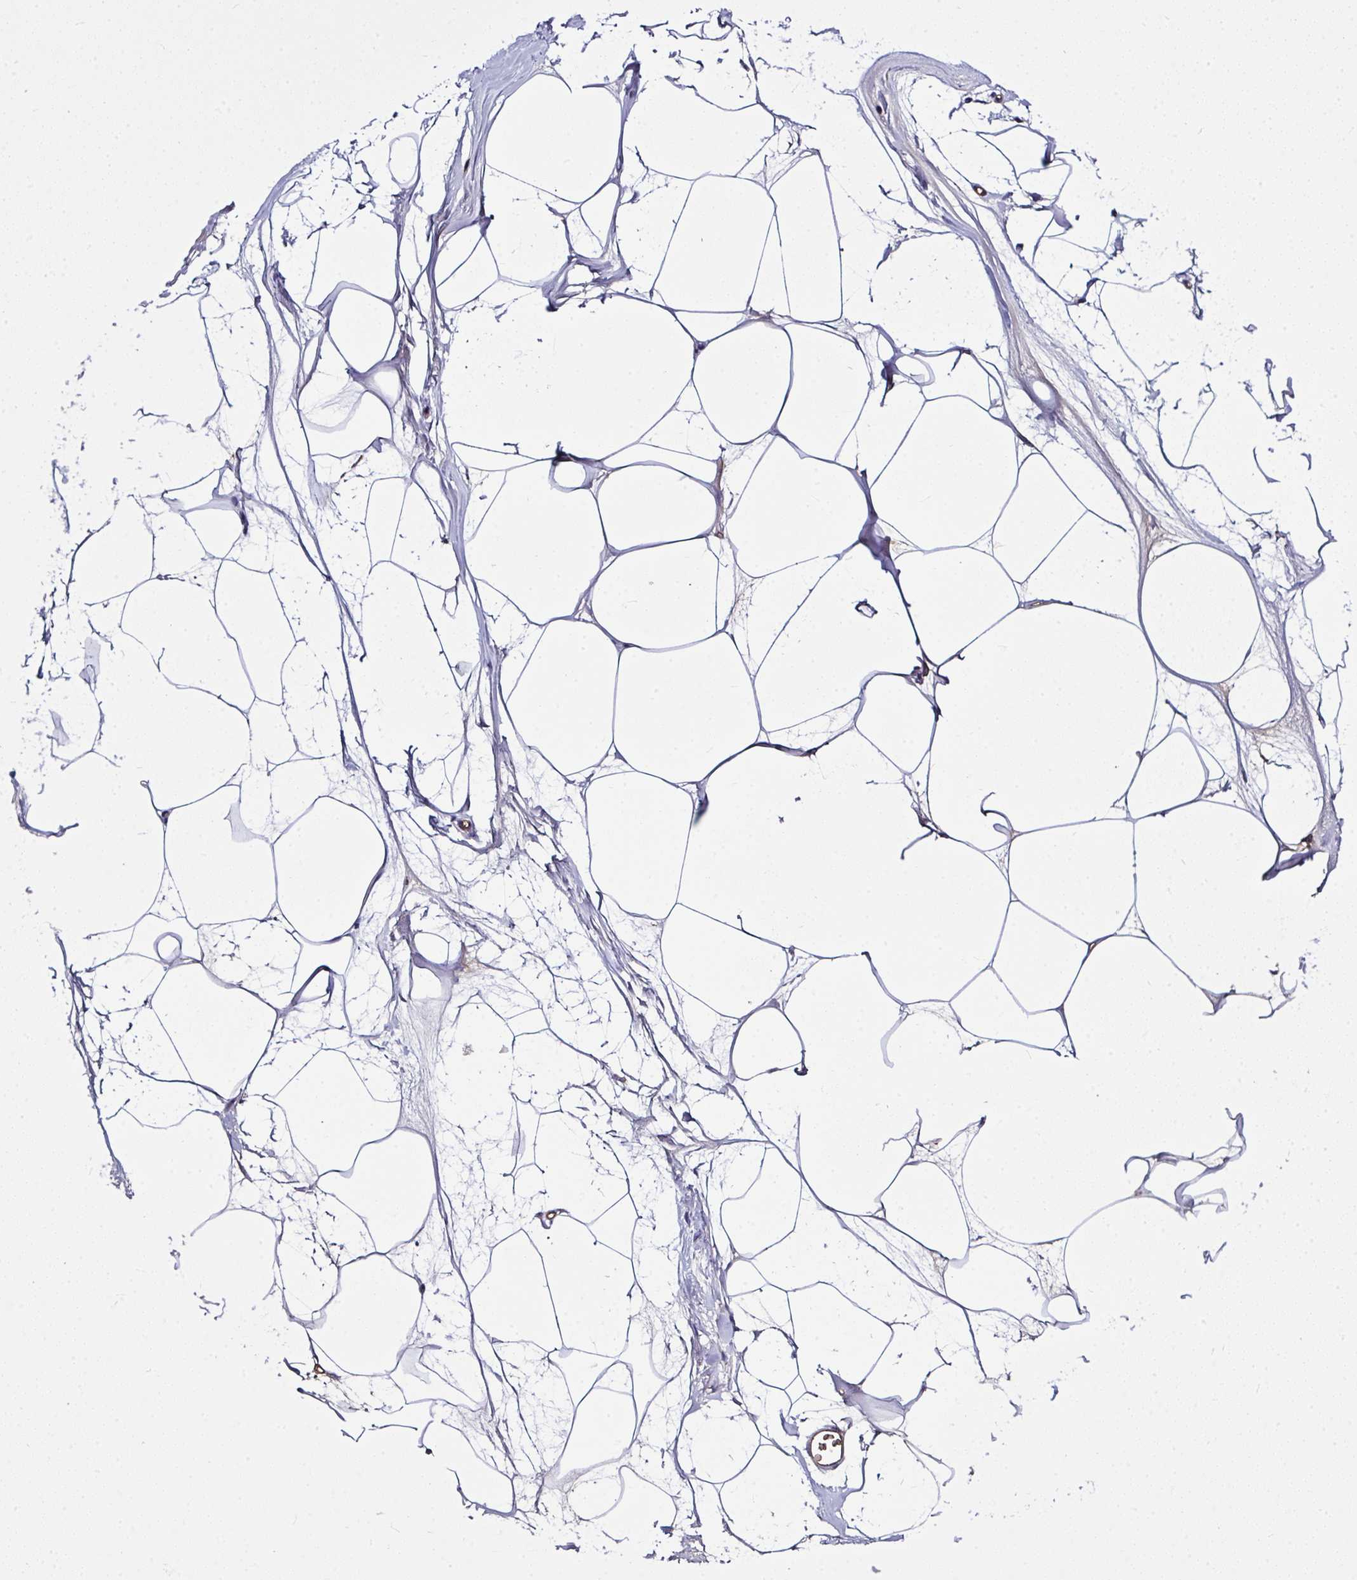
{"staining": {"intensity": "negative", "quantity": "none", "location": "none"}, "tissue": "breast", "cell_type": "Adipocytes", "image_type": "normal", "snomed": [{"axis": "morphology", "description": "Normal tissue, NOS"}, {"axis": "topography", "description": "Breast"}], "caption": "High power microscopy photomicrograph of an IHC photomicrograph of normal breast, revealing no significant positivity in adipocytes. (DAB (3,3'-diaminobenzidine) IHC, high magnification).", "gene": "ZNF813", "patient": {"sex": "female", "age": 45}}